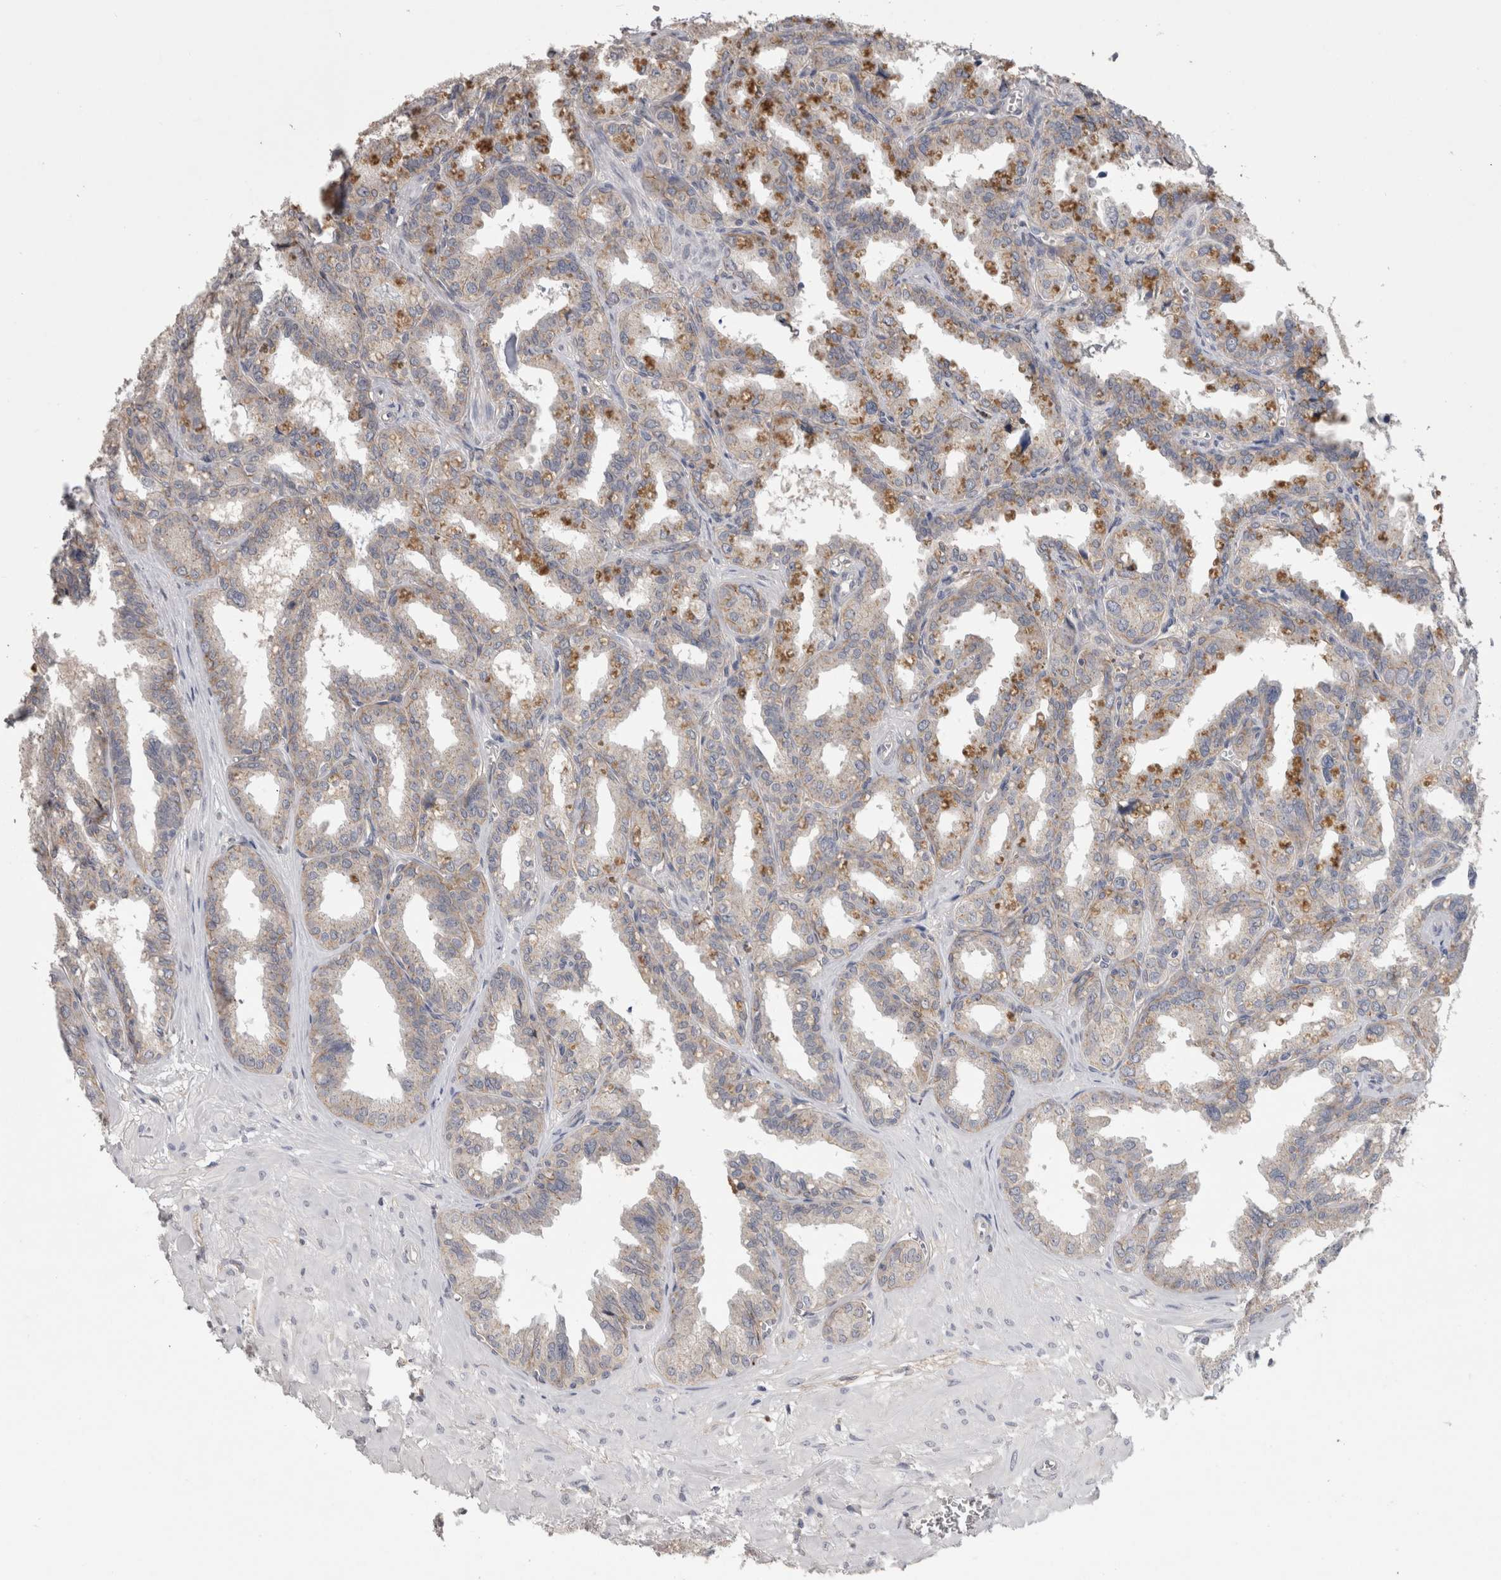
{"staining": {"intensity": "moderate", "quantity": "<25%", "location": "cytoplasmic/membranous"}, "tissue": "seminal vesicle", "cell_type": "Glandular cells", "image_type": "normal", "snomed": [{"axis": "morphology", "description": "Normal tissue, NOS"}, {"axis": "topography", "description": "Prostate"}, {"axis": "topography", "description": "Seminal veicle"}], "caption": "Seminal vesicle stained for a protein demonstrates moderate cytoplasmic/membranous positivity in glandular cells. Using DAB (3,3'-diaminobenzidine) (brown) and hematoxylin (blue) stains, captured at high magnification using brightfield microscopy.", "gene": "NECTIN2", "patient": {"sex": "male", "age": 51}}